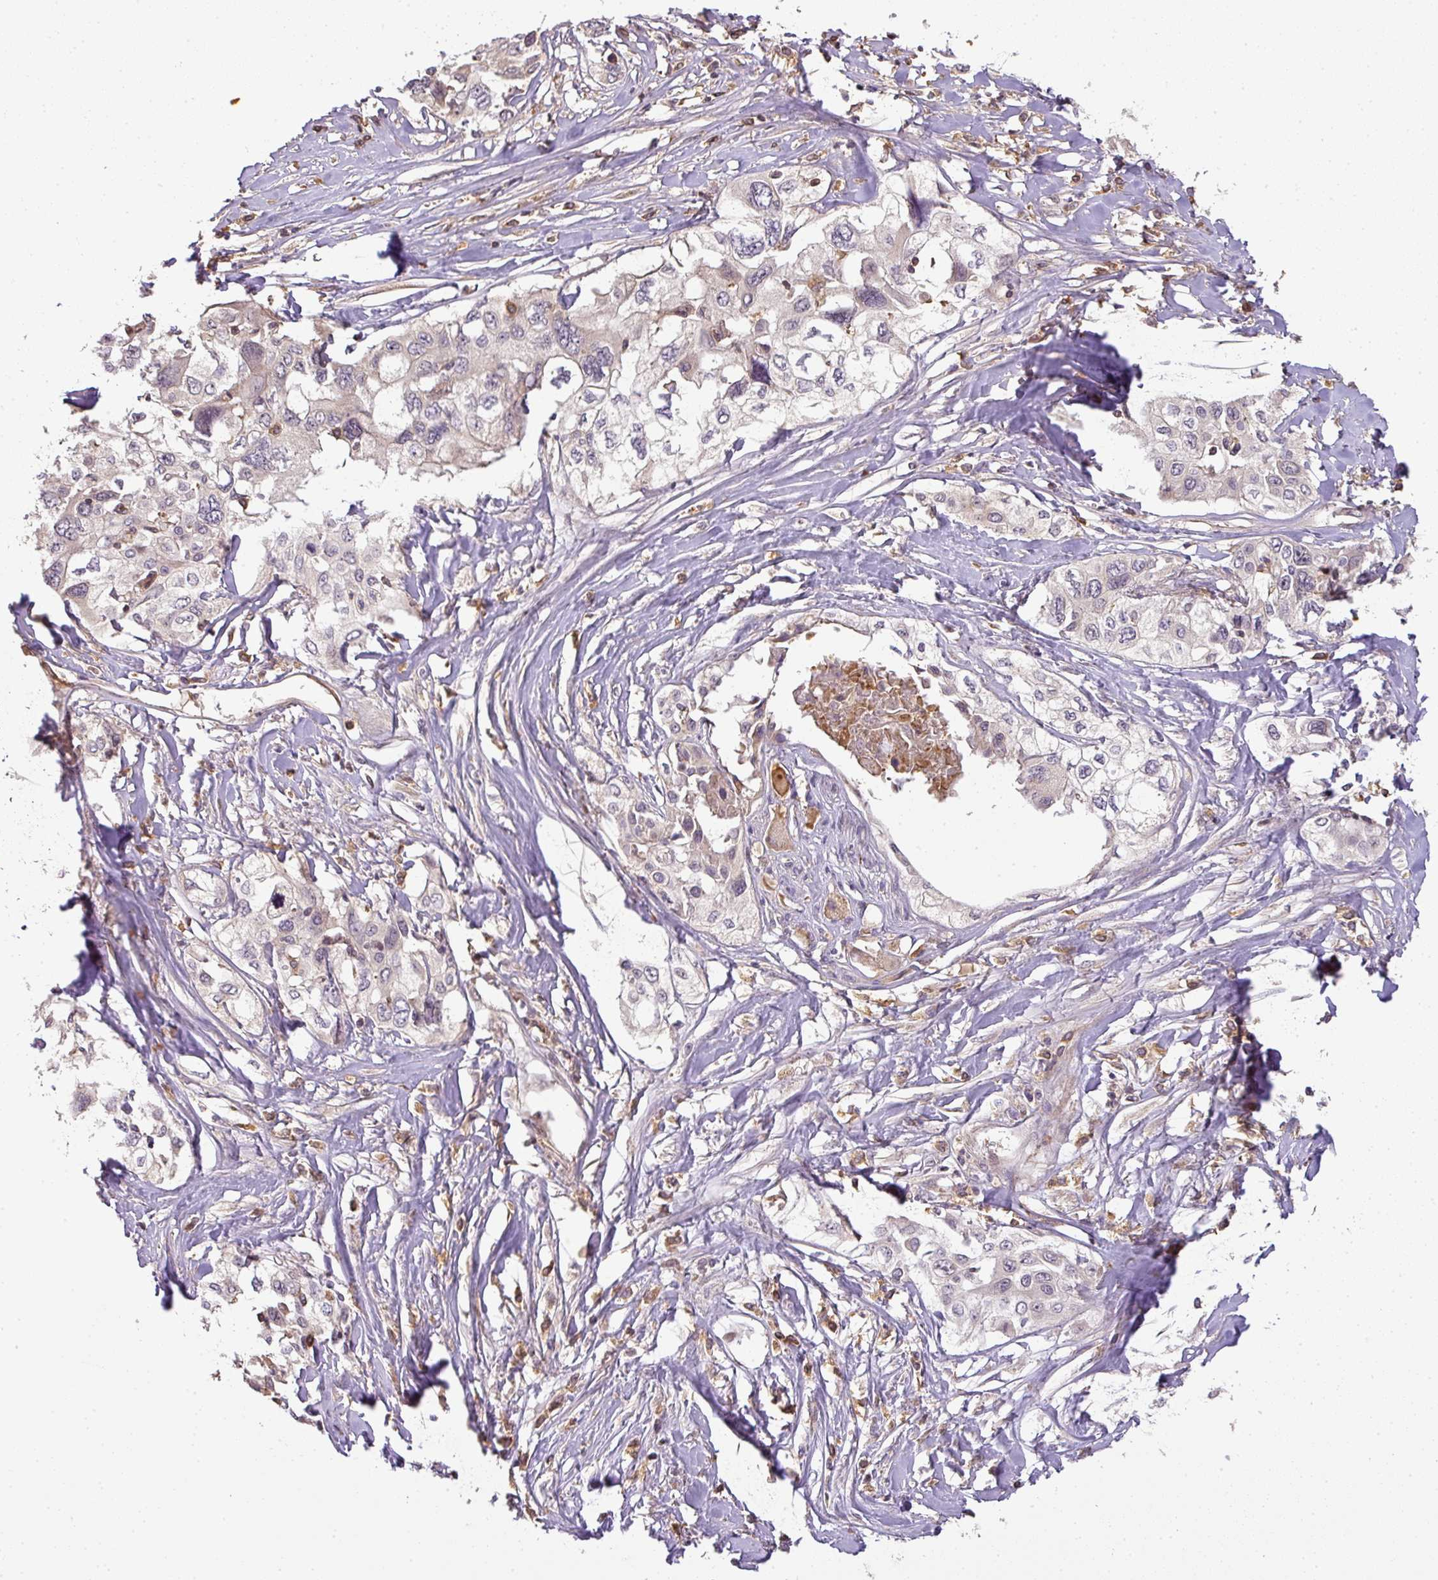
{"staining": {"intensity": "negative", "quantity": "none", "location": "none"}, "tissue": "cervical cancer", "cell_type": "Tumor cells", "image_type": "cancer", "snomed": [{"axis": "morphology", "description": "Squamous cell carcinoma, NOS"}, {"axis": "topography", "description": "Cervix"}], "caption": "There is no significant positivity in tumor cells of squamous cell carcinoma (cervical).", "gene": "TCL1B", "patient": {"sex": "female", "age": 31}}